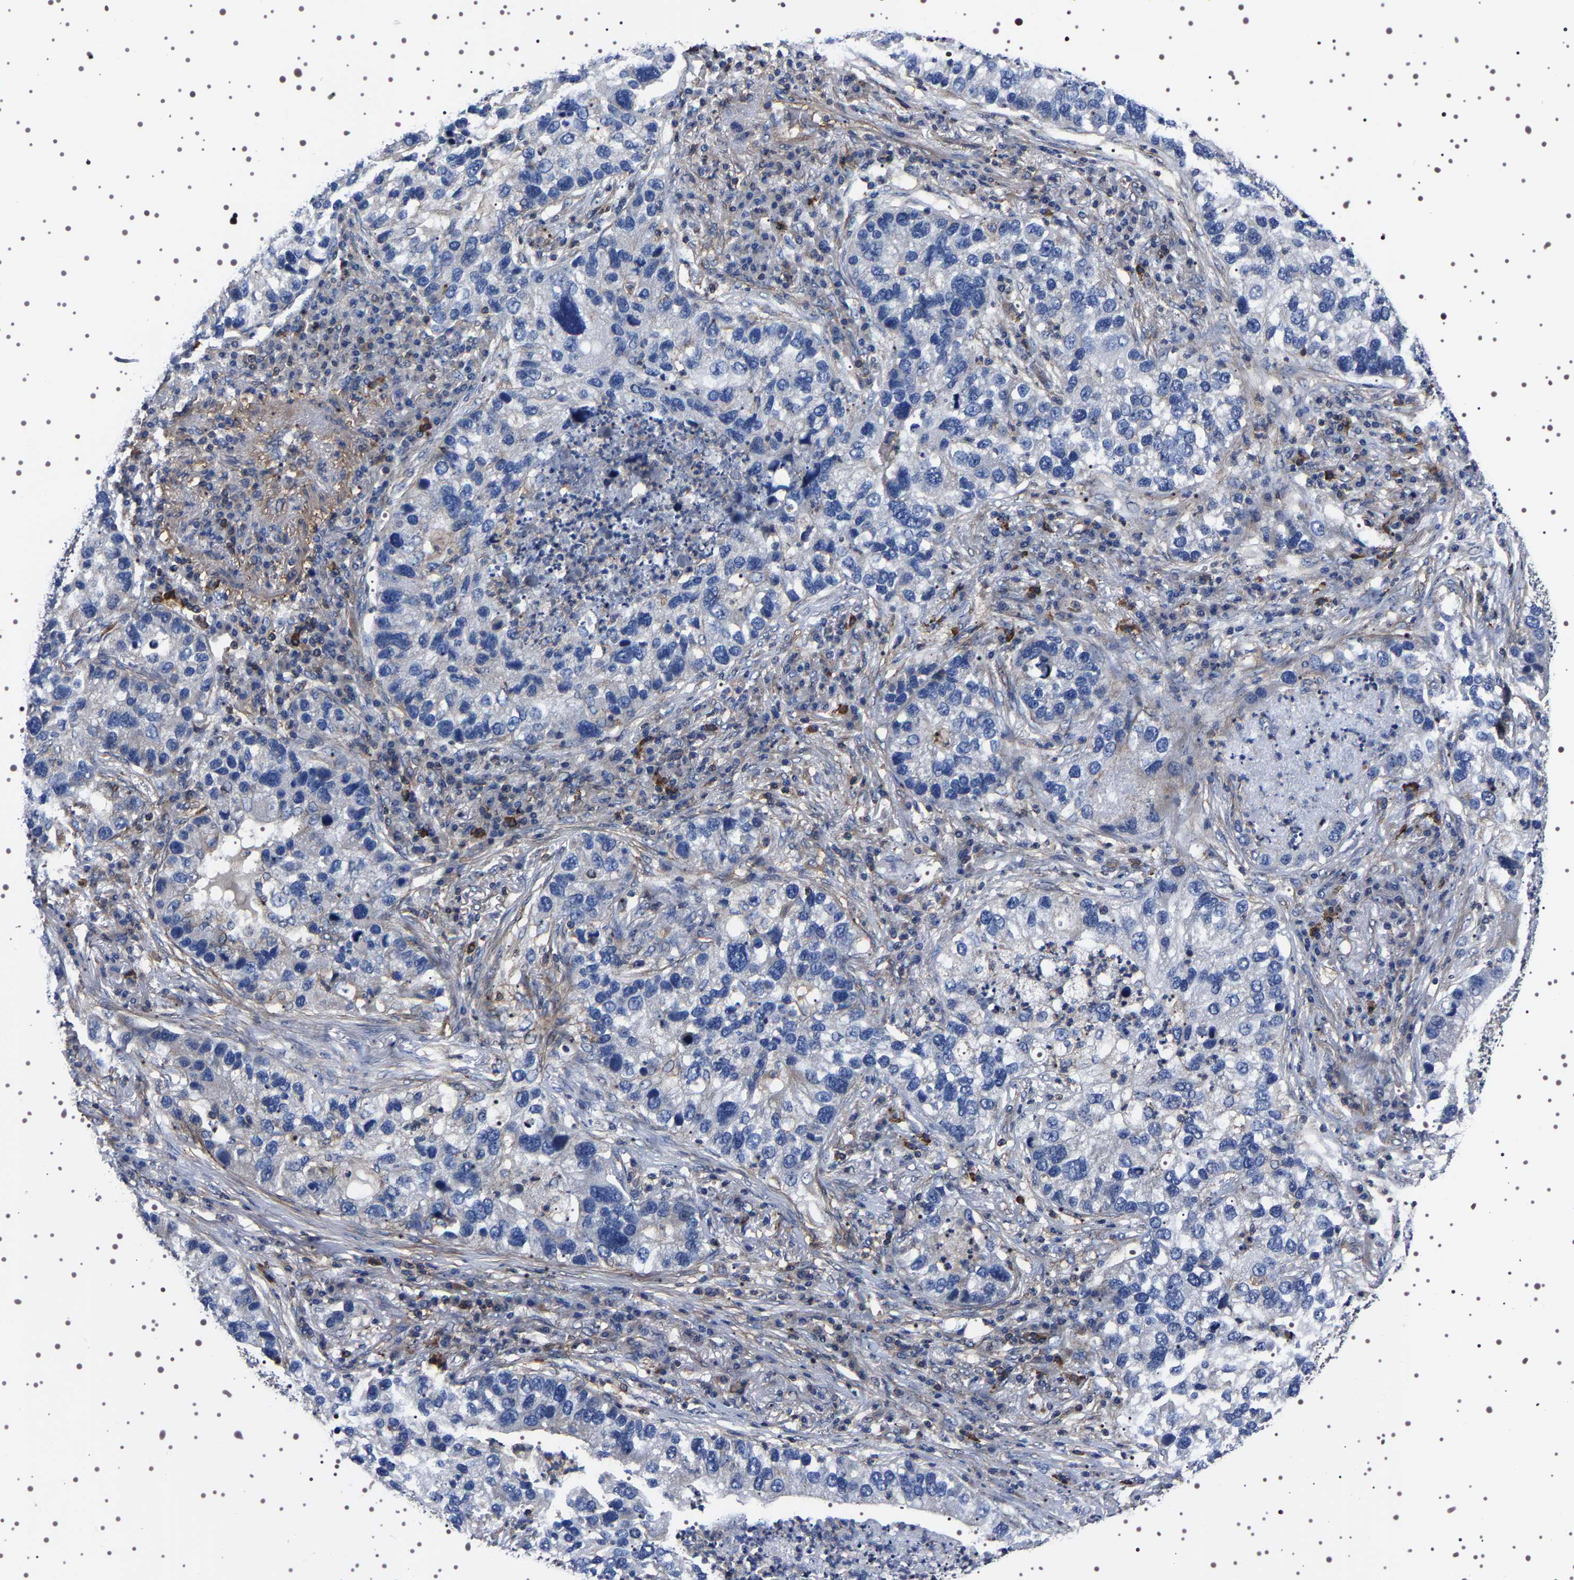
{"staining": {"intensity": "negative", "quantity": "none", "location": "none"}, "tissue": "lung cancer", "cell_type": "Tumor cells", "image_type": "cancer", "snomed": [{"axis": "morphology", "description": "Normal tissue, NOS"}, {"axis": "morphology", "description": "Adenocarcinoma, NOS"}, {"axis": "topography", "description": "Bronchus"}, {"axis": "topography", "description": "Lung"}], "caption": "Lung adenocarcinoma was stained to show a protein in brown. There is no significant staining in tumor cells.", "gene": "WDR1", "patient": {"sex": "male", "age": 54}}